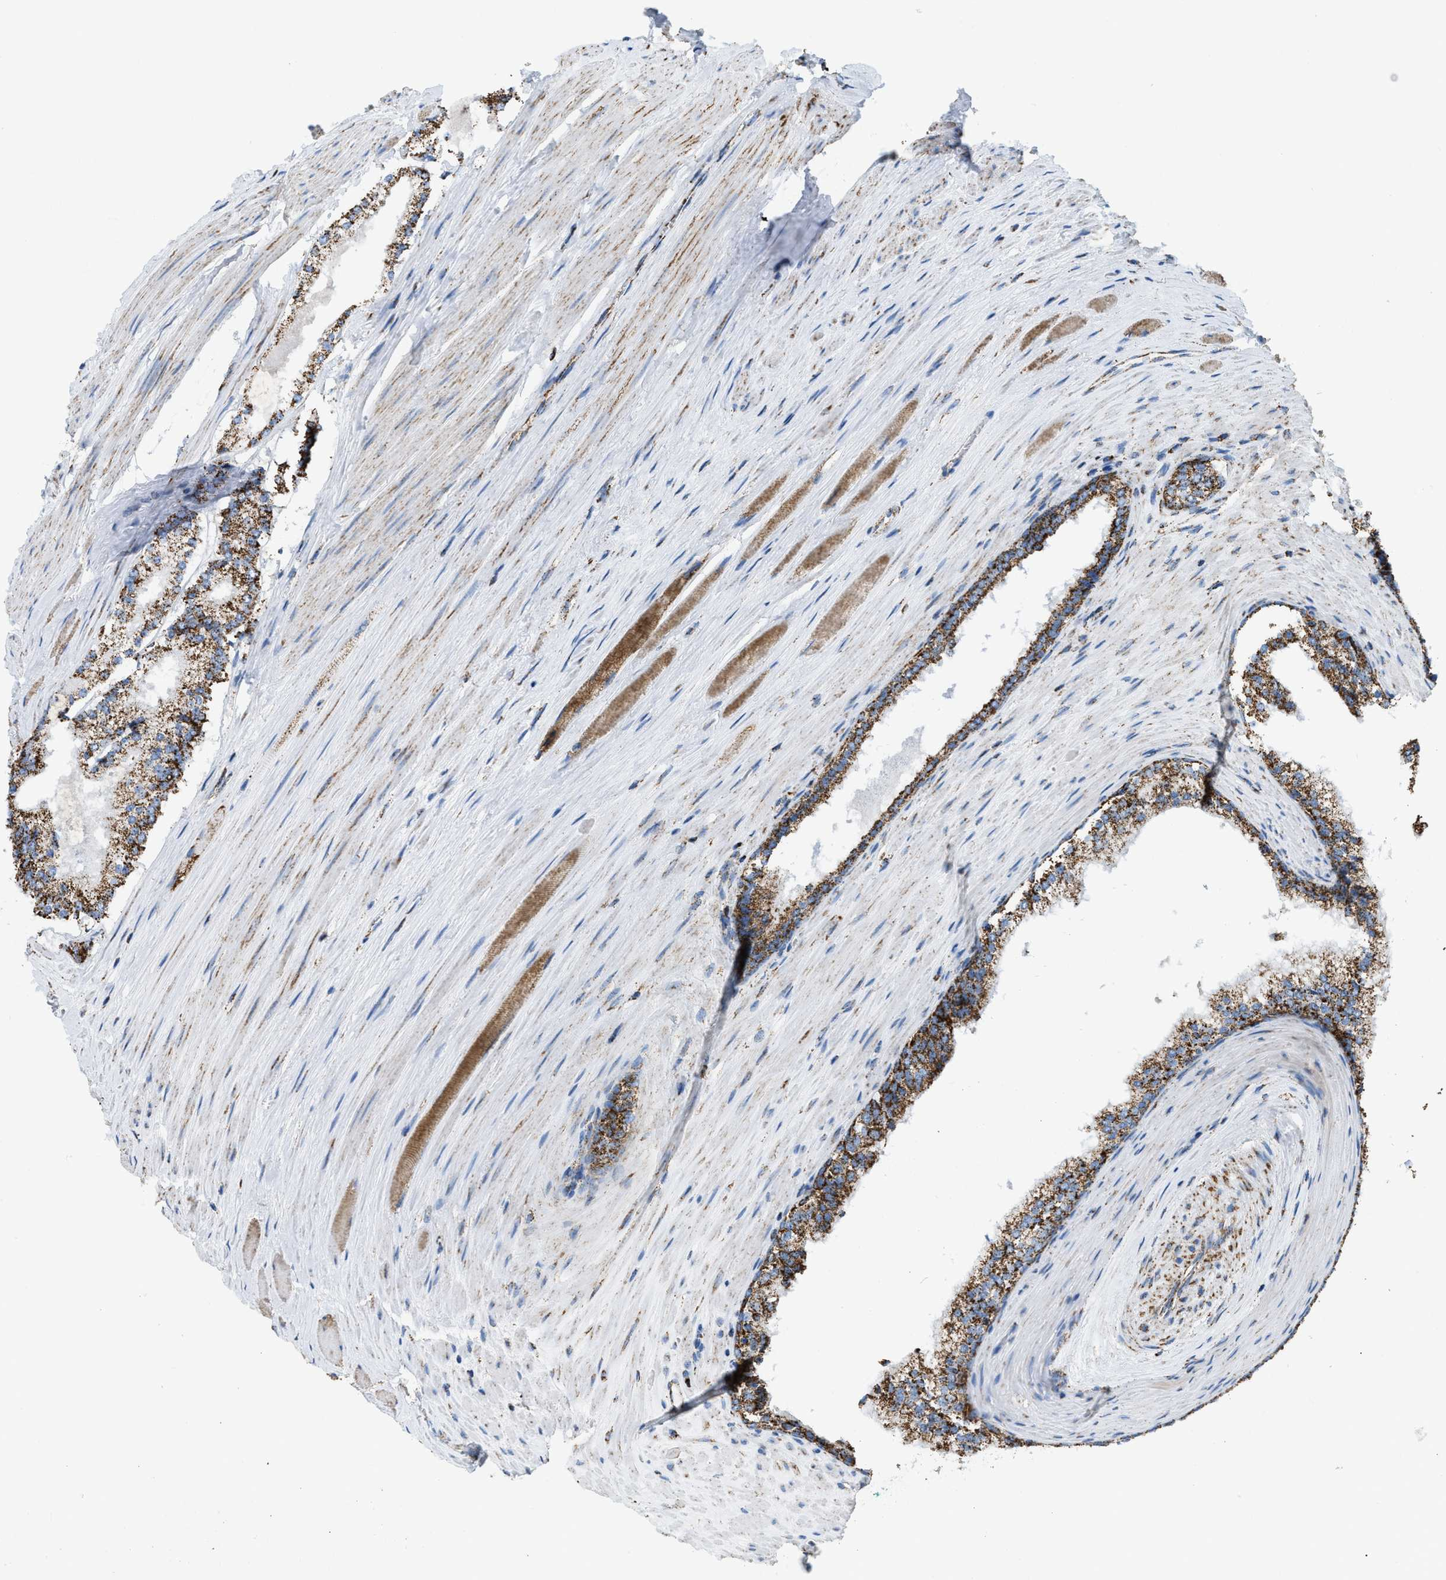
{"staining": {"intensity": "strong", "quantity": ">75%", "location": "cytoplasmic/membranous"}, "tissue": "prostate cancer", "cell_type": "Tumor cells", "image_type": "cancer", "snomed": [{"axis": "morphology", "description": "Adenocarcinoma, Low grade"}, {"axis": "topography", "description": "Prostate"}], "caption": "A photomicrograph of low-grade adenocarcinoma (prostate) stained for a protein demonstrates strong cytoplasmic/membranous brown staining in tumor cells.", "gene": "ETFB", "patient": {"sex": "male", "age": 70}}